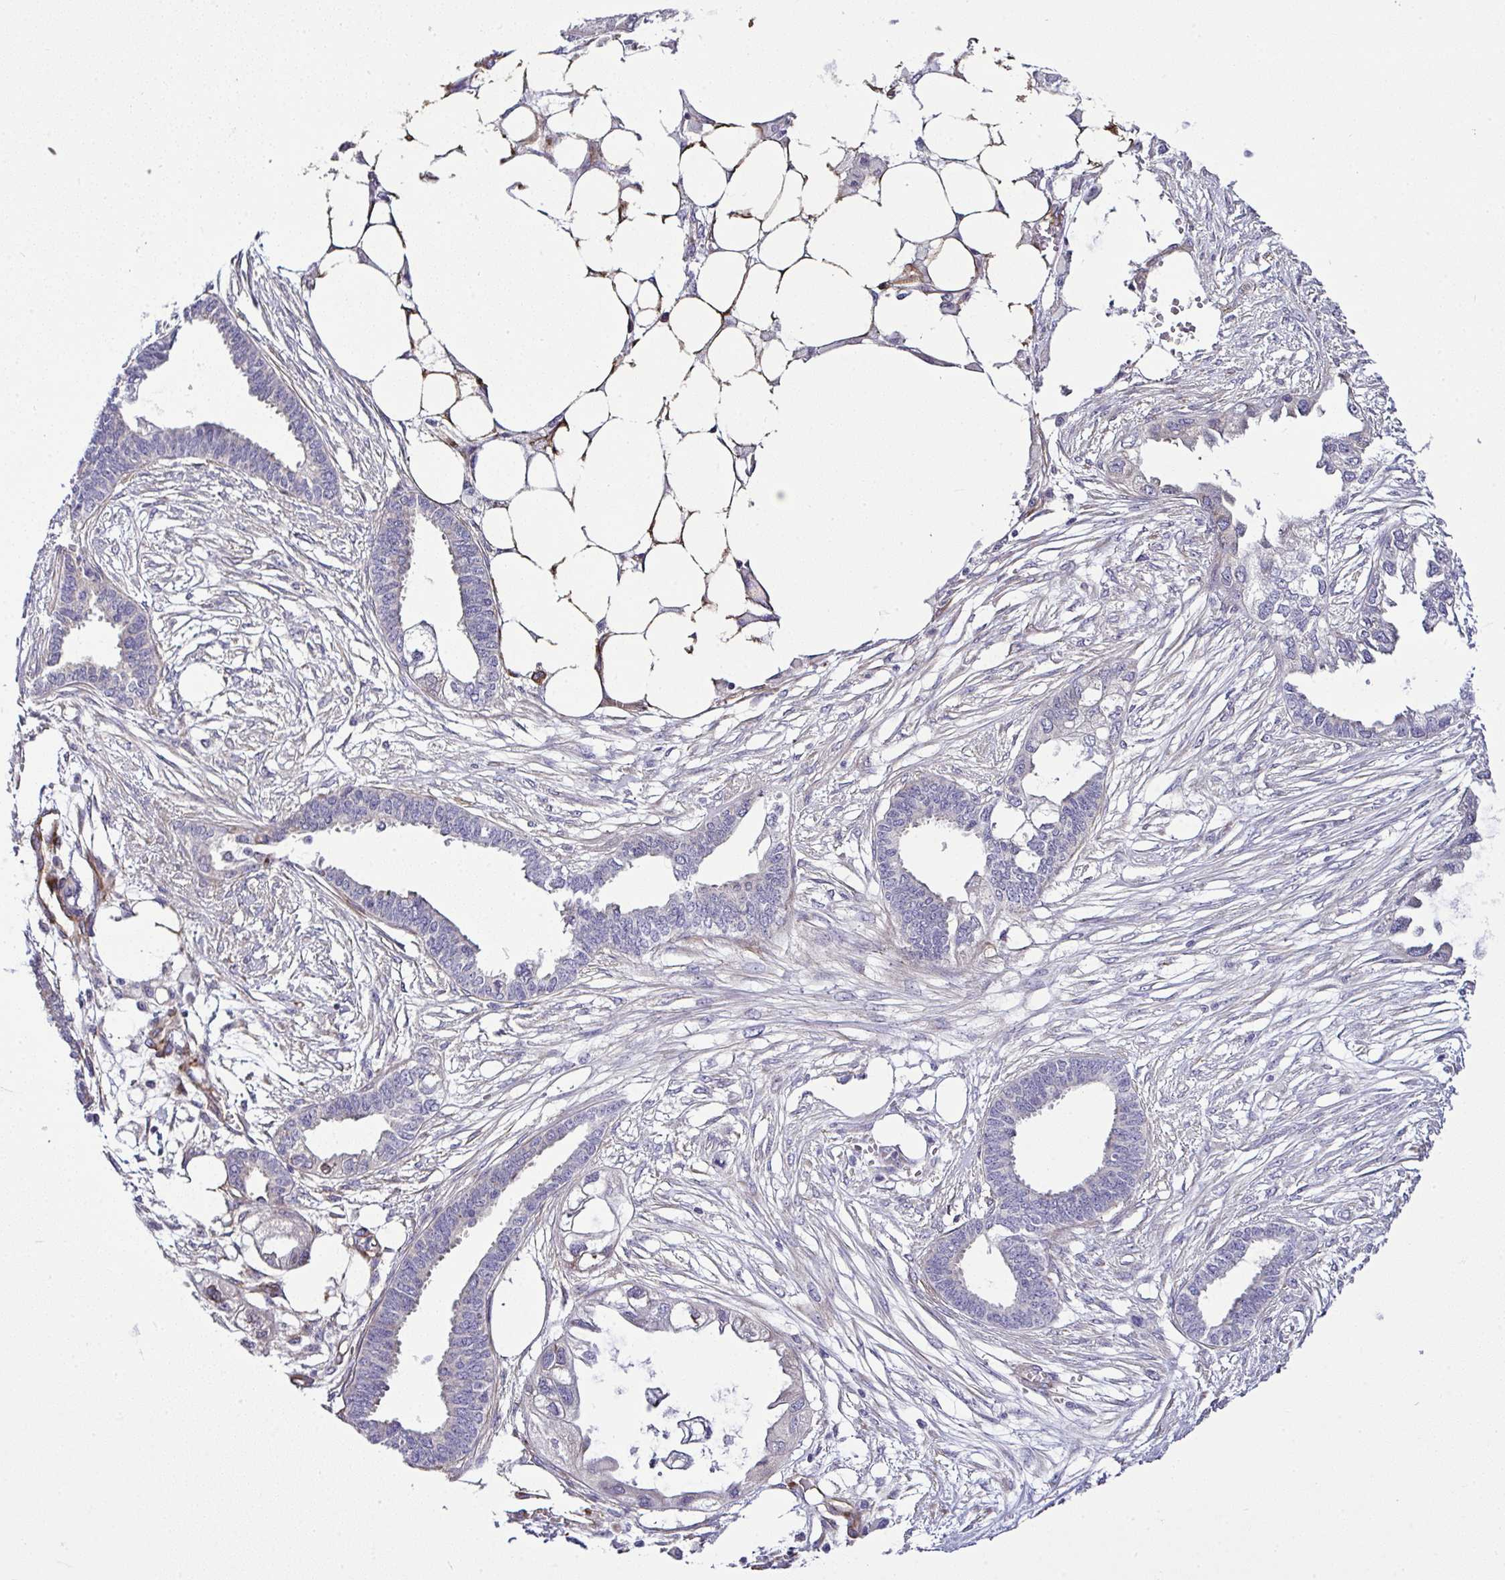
{"staining": {"intensity": "negative", "quantity": "none", "location": "none"}, "tissue": "endometrial cancer", "cell_type": "Tumor cells", "image_type": "cancer", "snomed": [{"axis": "morphology", "description": "Adenocarcinoma, NOS"}, {"axis": "morphology", "description": "Adenocarcinoma, metastatic, NOS"}, {"axis": "topography", "description": "Adipose tissue"}, {"axis": "topography", "description": "Endometrium"}], "caption": "This histopathology image is of endometrial adenocarcinoma stained with immunohistochemistry (IHC) to label a protein in brown with the nuclei are counter-stained blue. There is no expression in tumor cells. Nuclei are stained in blue.", "gene": "RSKR", "patient": {"sex": "female", "age": 67}}